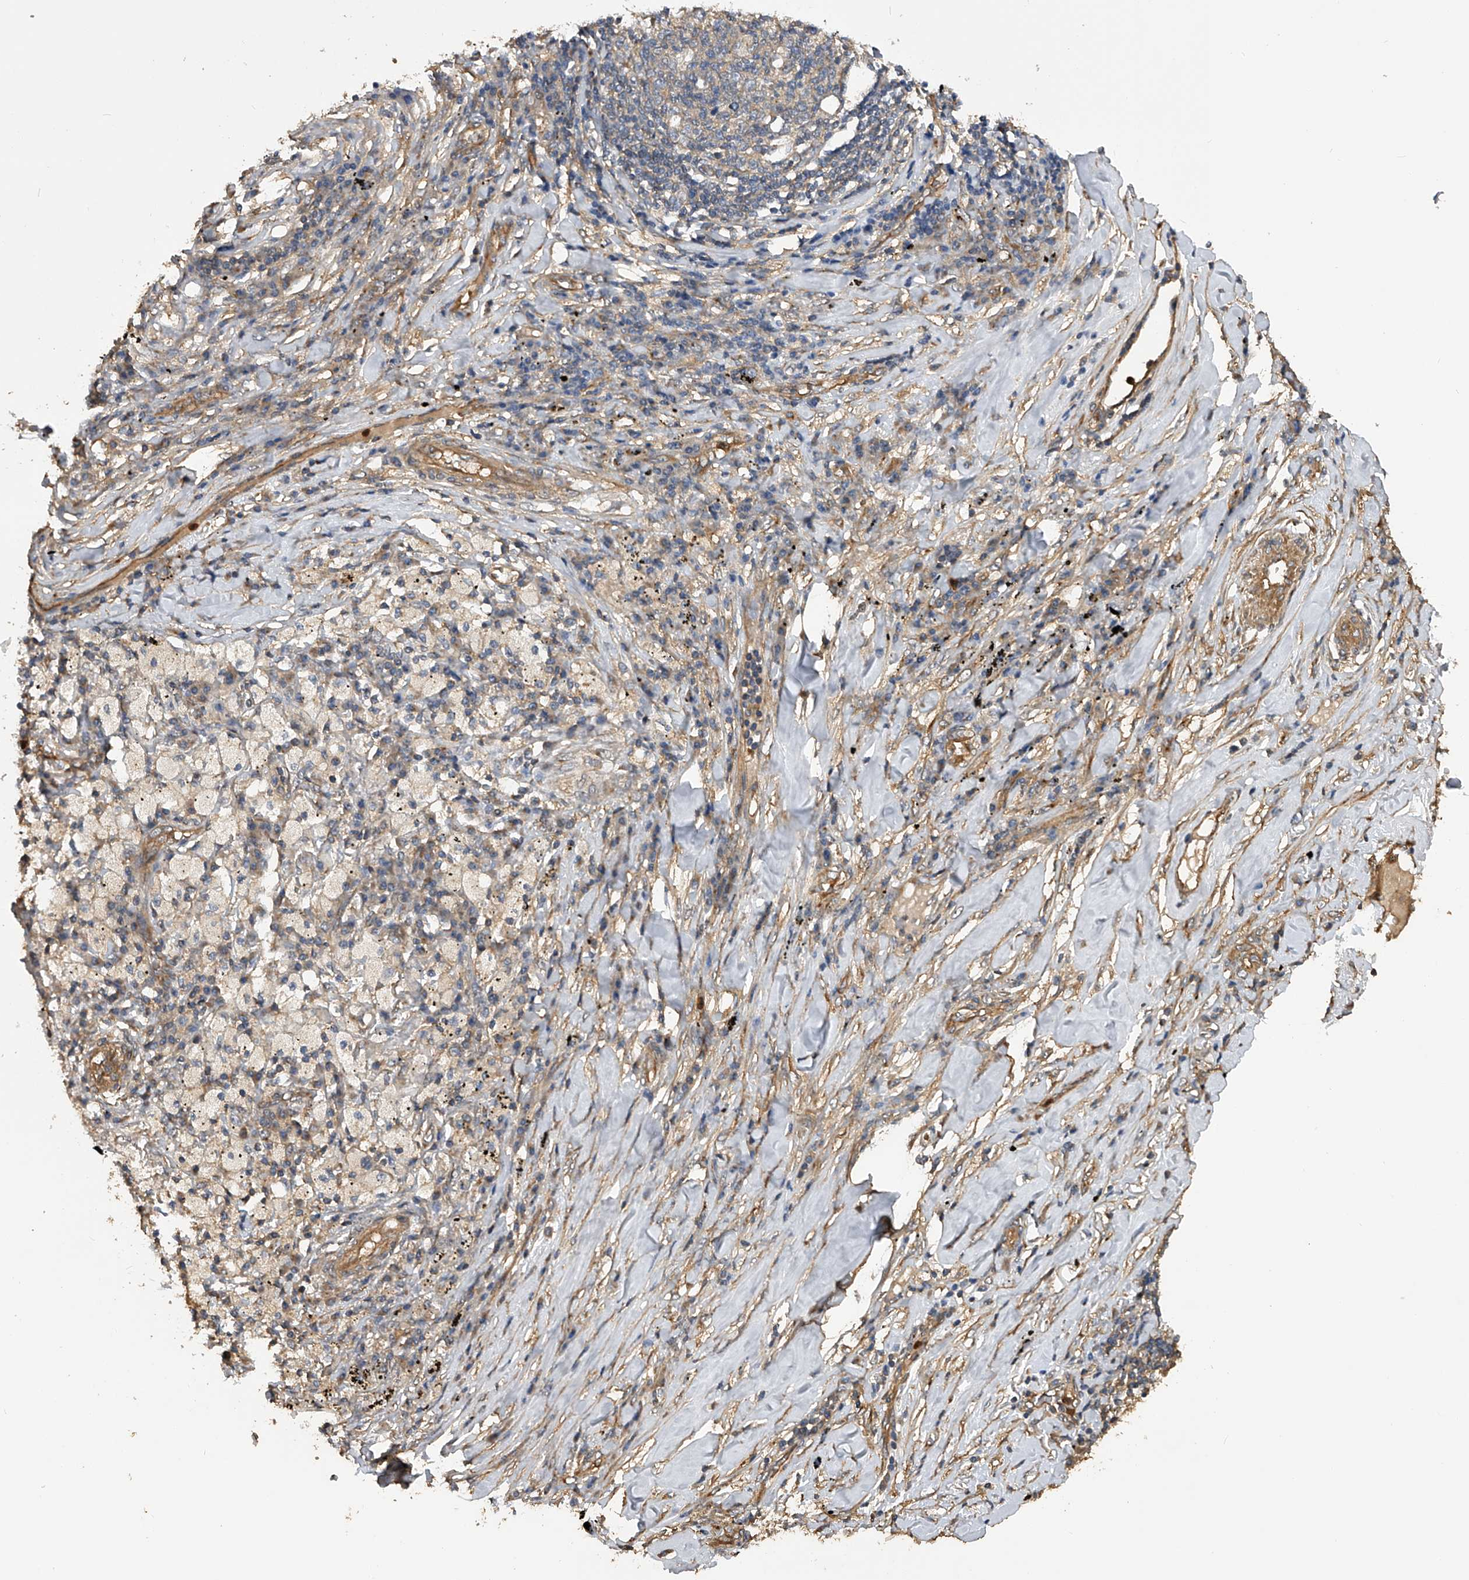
{"staining": {"intensity": "moderate", "quantity": "<25%", "location": "cytoplasmic/membranous"}, "tissue": "lung cancer", "cell_type": "Tumor cells", "image_type": "cancer", "snomed": [{"axis": "morphology", "description": "Squamous cell carcinoma, NOS"}, {"axis": "topography", "description": "Lung"}], "caption": "Protein staining exhibits moderate cytoplasmic/membranous expression in about <25% of tumor cells in lung squamous cell carcinoma.", "gene": "PTPRA", "patient": {"sex": "female", "age": 63}}